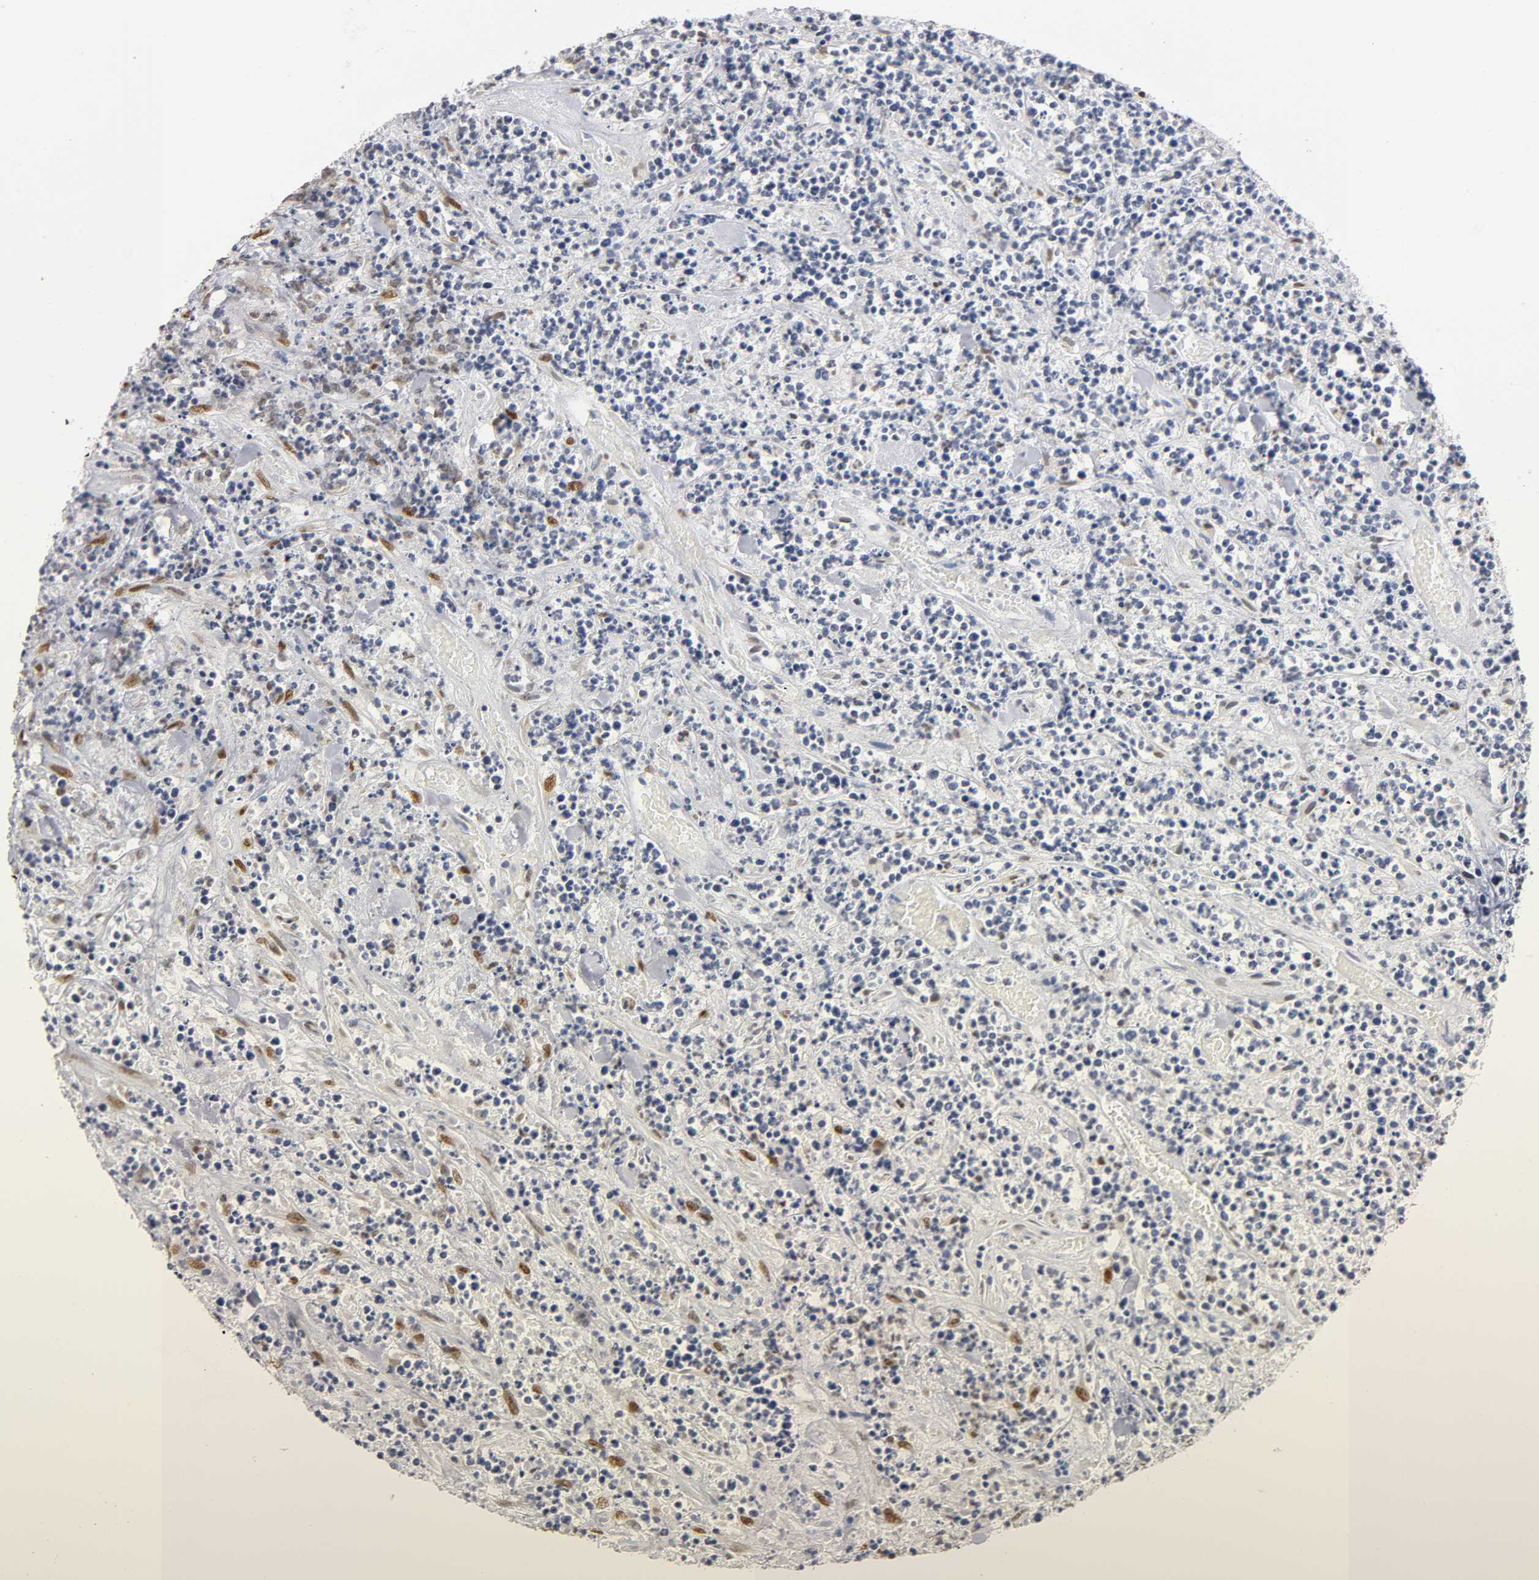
{"staining": {"intensity": "negative", "quantity": "none", "location": "none"}, "tissue": "lymphoma", "cell_type": "Tumor cells", "image_type": "cancer", "snomed": [{"axis": "morphology", "description": "Malignant lymphoma, non-Hodgkin's type, High grade"}, {"axis": "topography", "description": "Soft tissue"}], "caption": "Human malignant lymphoma, non-Hodgkin's type (high-grade) stained for a protein using IHC displays no expression in tumor cells.", "gene": "RUNX1", "patient": {"sex": "male", "age": 18}}